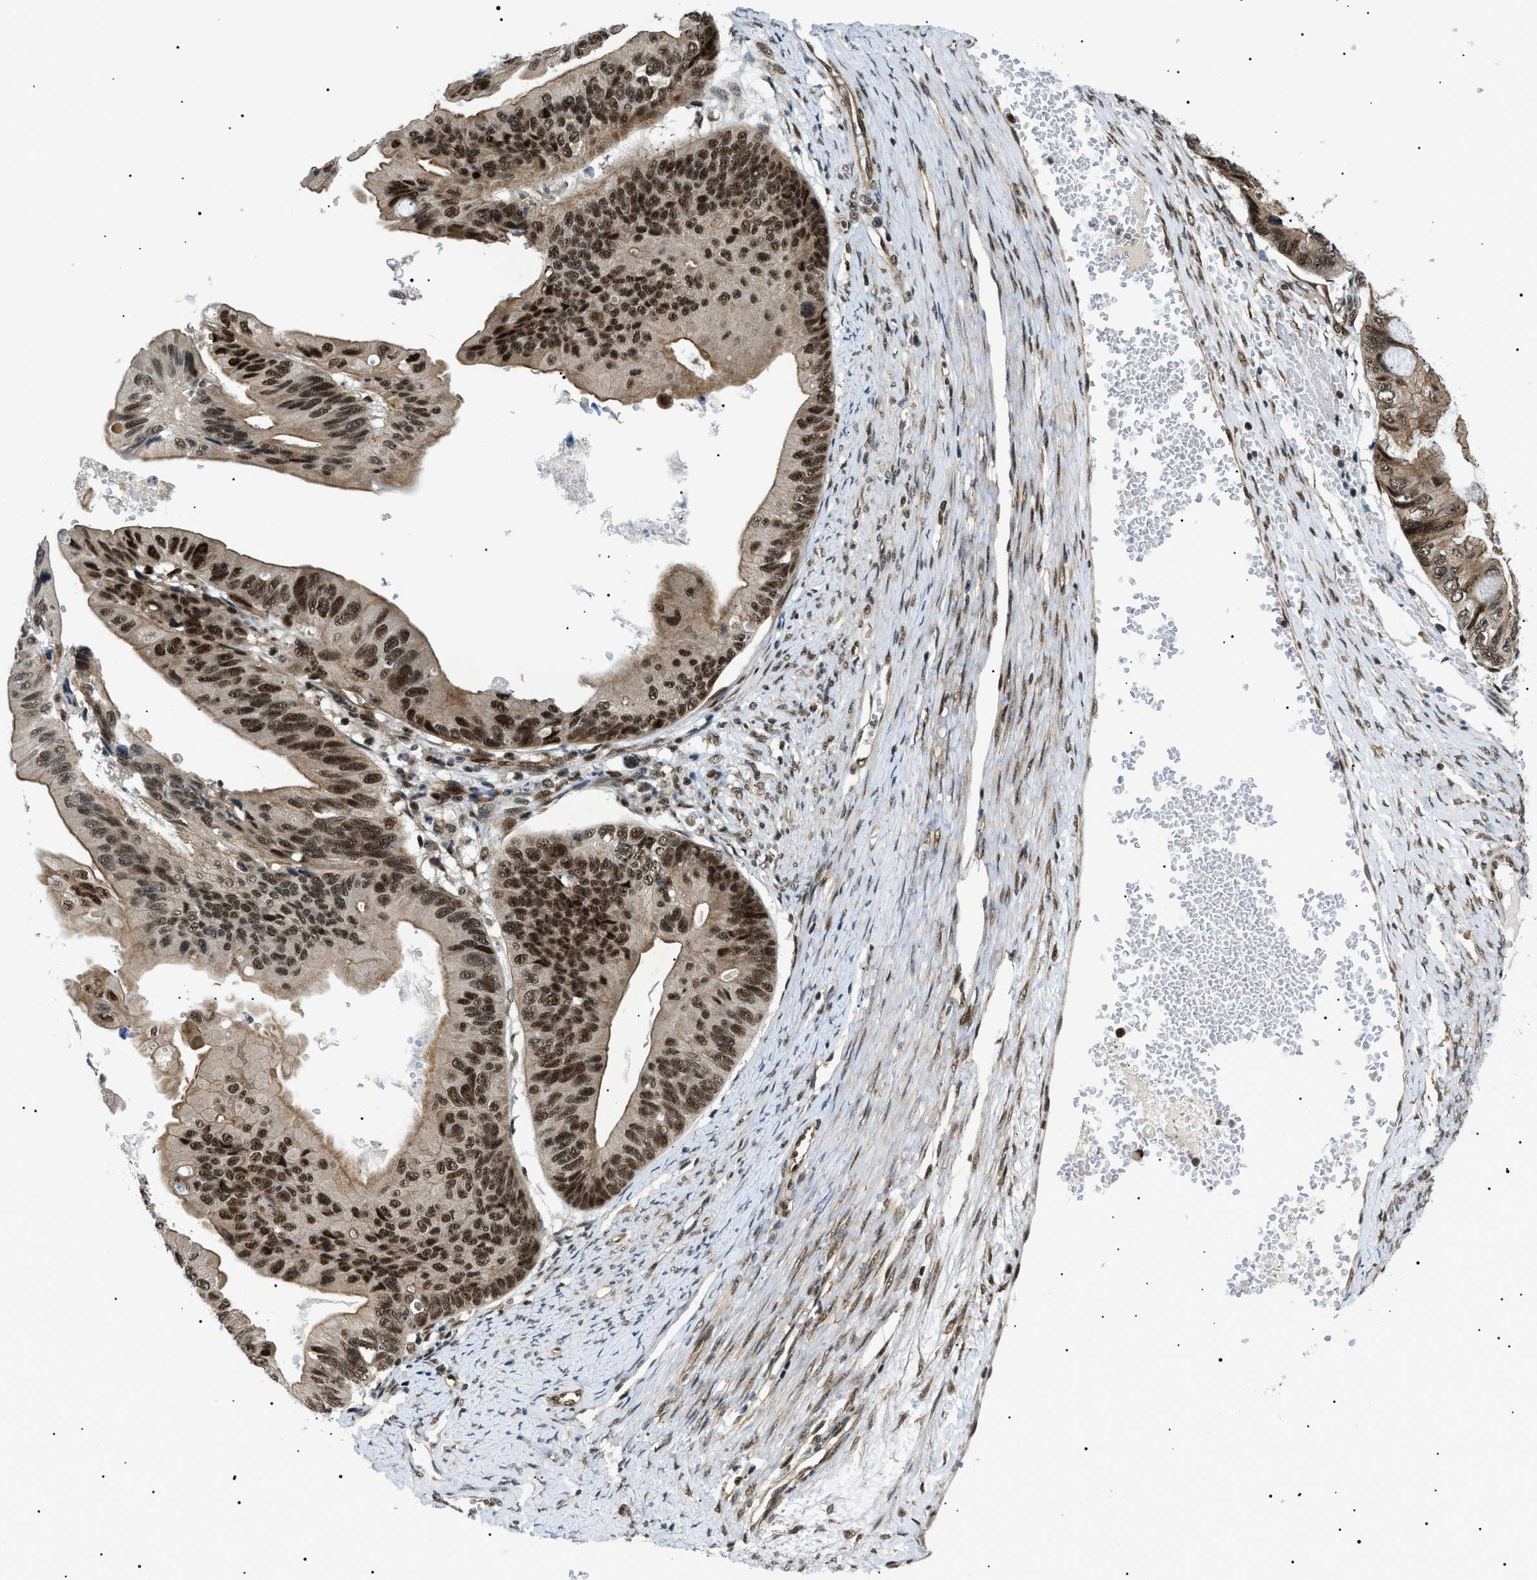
{"staining": {"intensity": "strong", "quantity": ">75%", "location": "cytoplasmic/membranous,nuclear"}, "tissue": "ovarian cancer", "cell_type": "Tumor cells", "image_type": "cancer", "snomed": [{"axis": "morphology", "description": "Cystadenocarcinoma, mucinous, NOS"}, {"axis": "topography", "description": "Ovary"}], "caption": "The image shows staining of ovarian mucinous cystadenocarcinoma, revealing strong cytoplasmic/membranous and nuclear protein expression (brown color) within tumor cells.", "gene": "CWC25", "patient": {"sex": "female", "age": 61}}